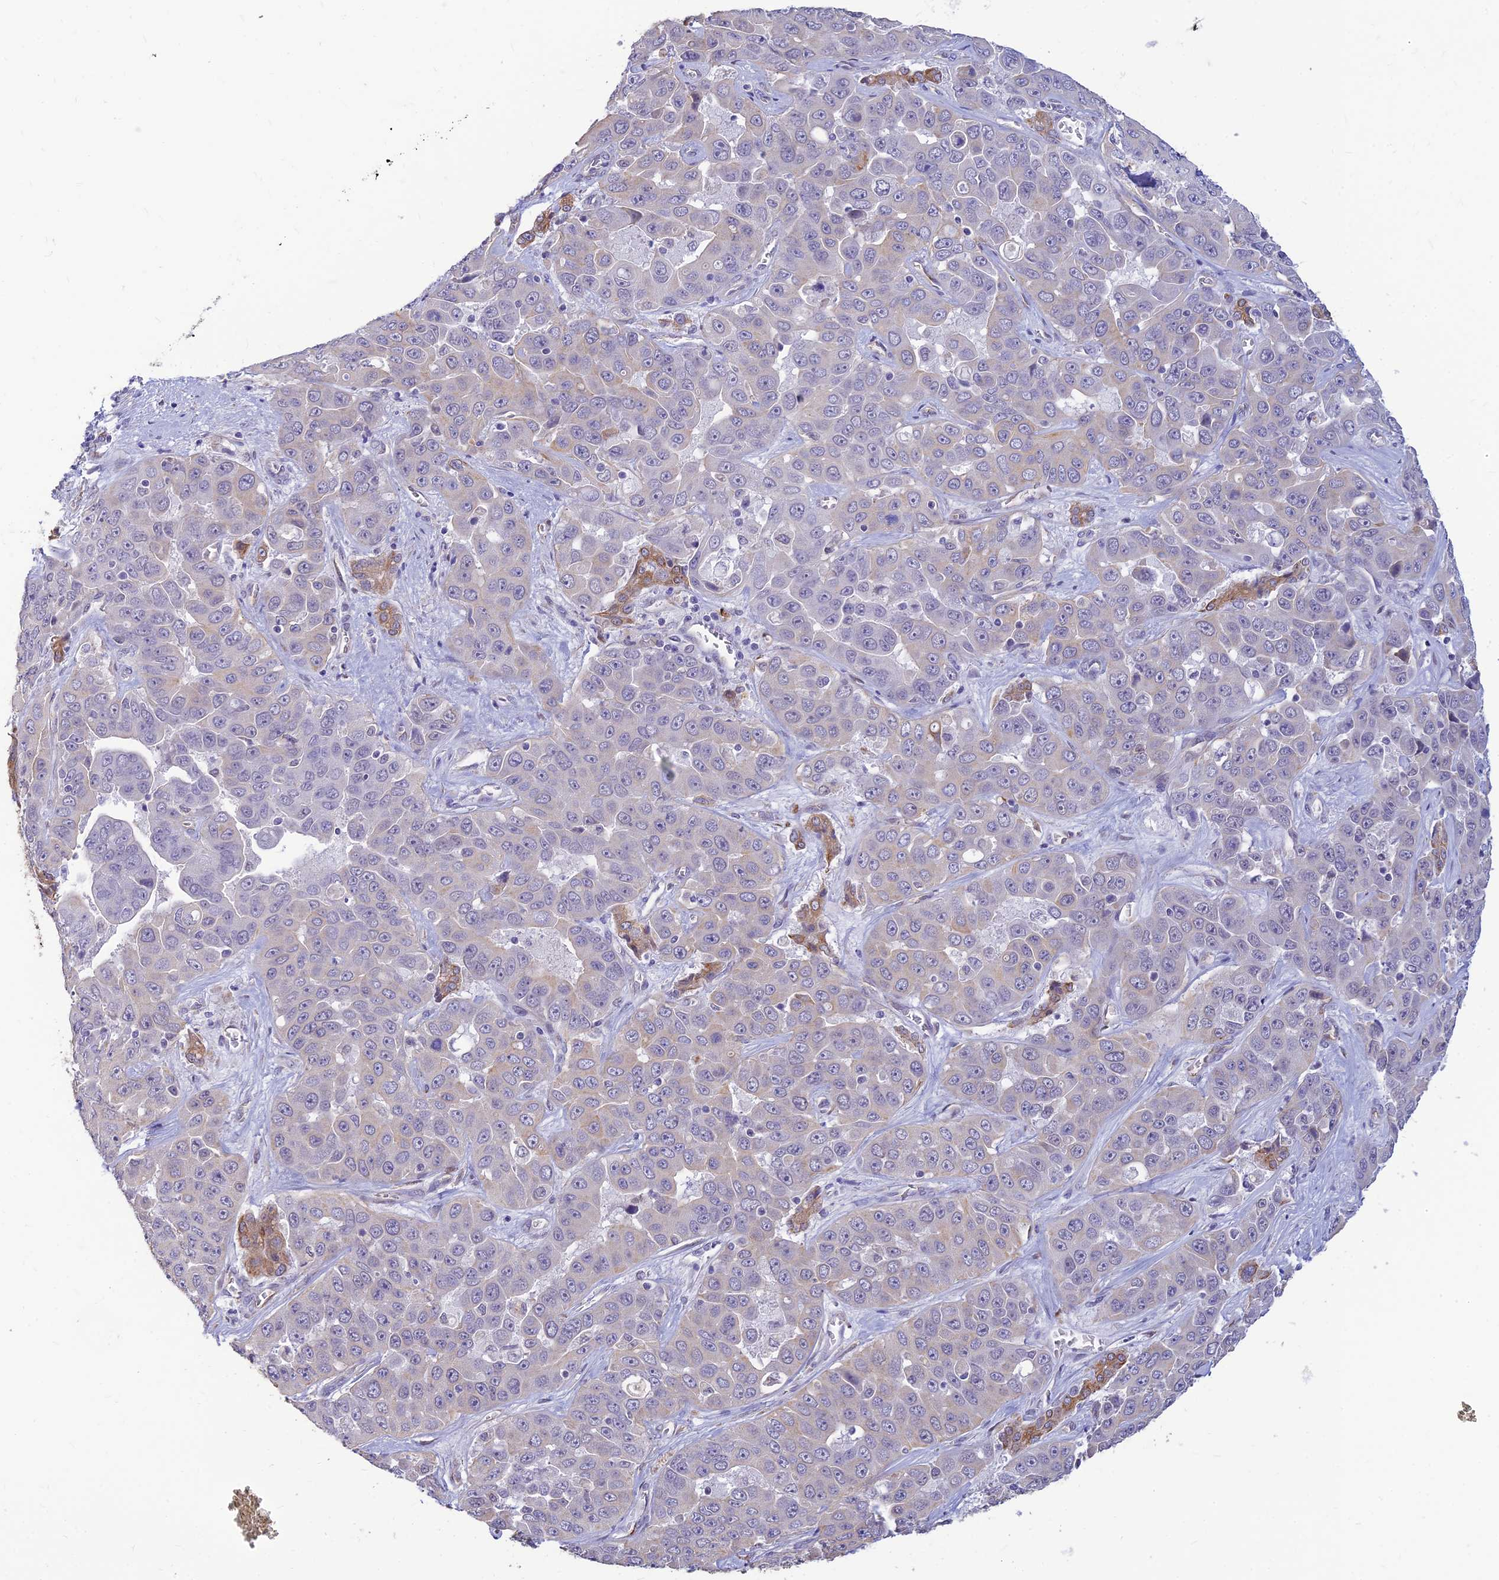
{"staining": {"intensity": "negative", "quantity": "none", "location": "none"}, "tissue": "liver cancer", "cell_type": "Tumor cells", "image_type": "cancer", "snomed": [{"axis": "morphology", "description": "Cholangiocarcinoma"}, {"axis": "topography", "description": "Liver"}], "caption": "There is no significant positivity in tumor cells of cholangiocarcinoma (liver).", "gene": "ALDH1L2", "patient": {"sex": "female", "age": 52}}